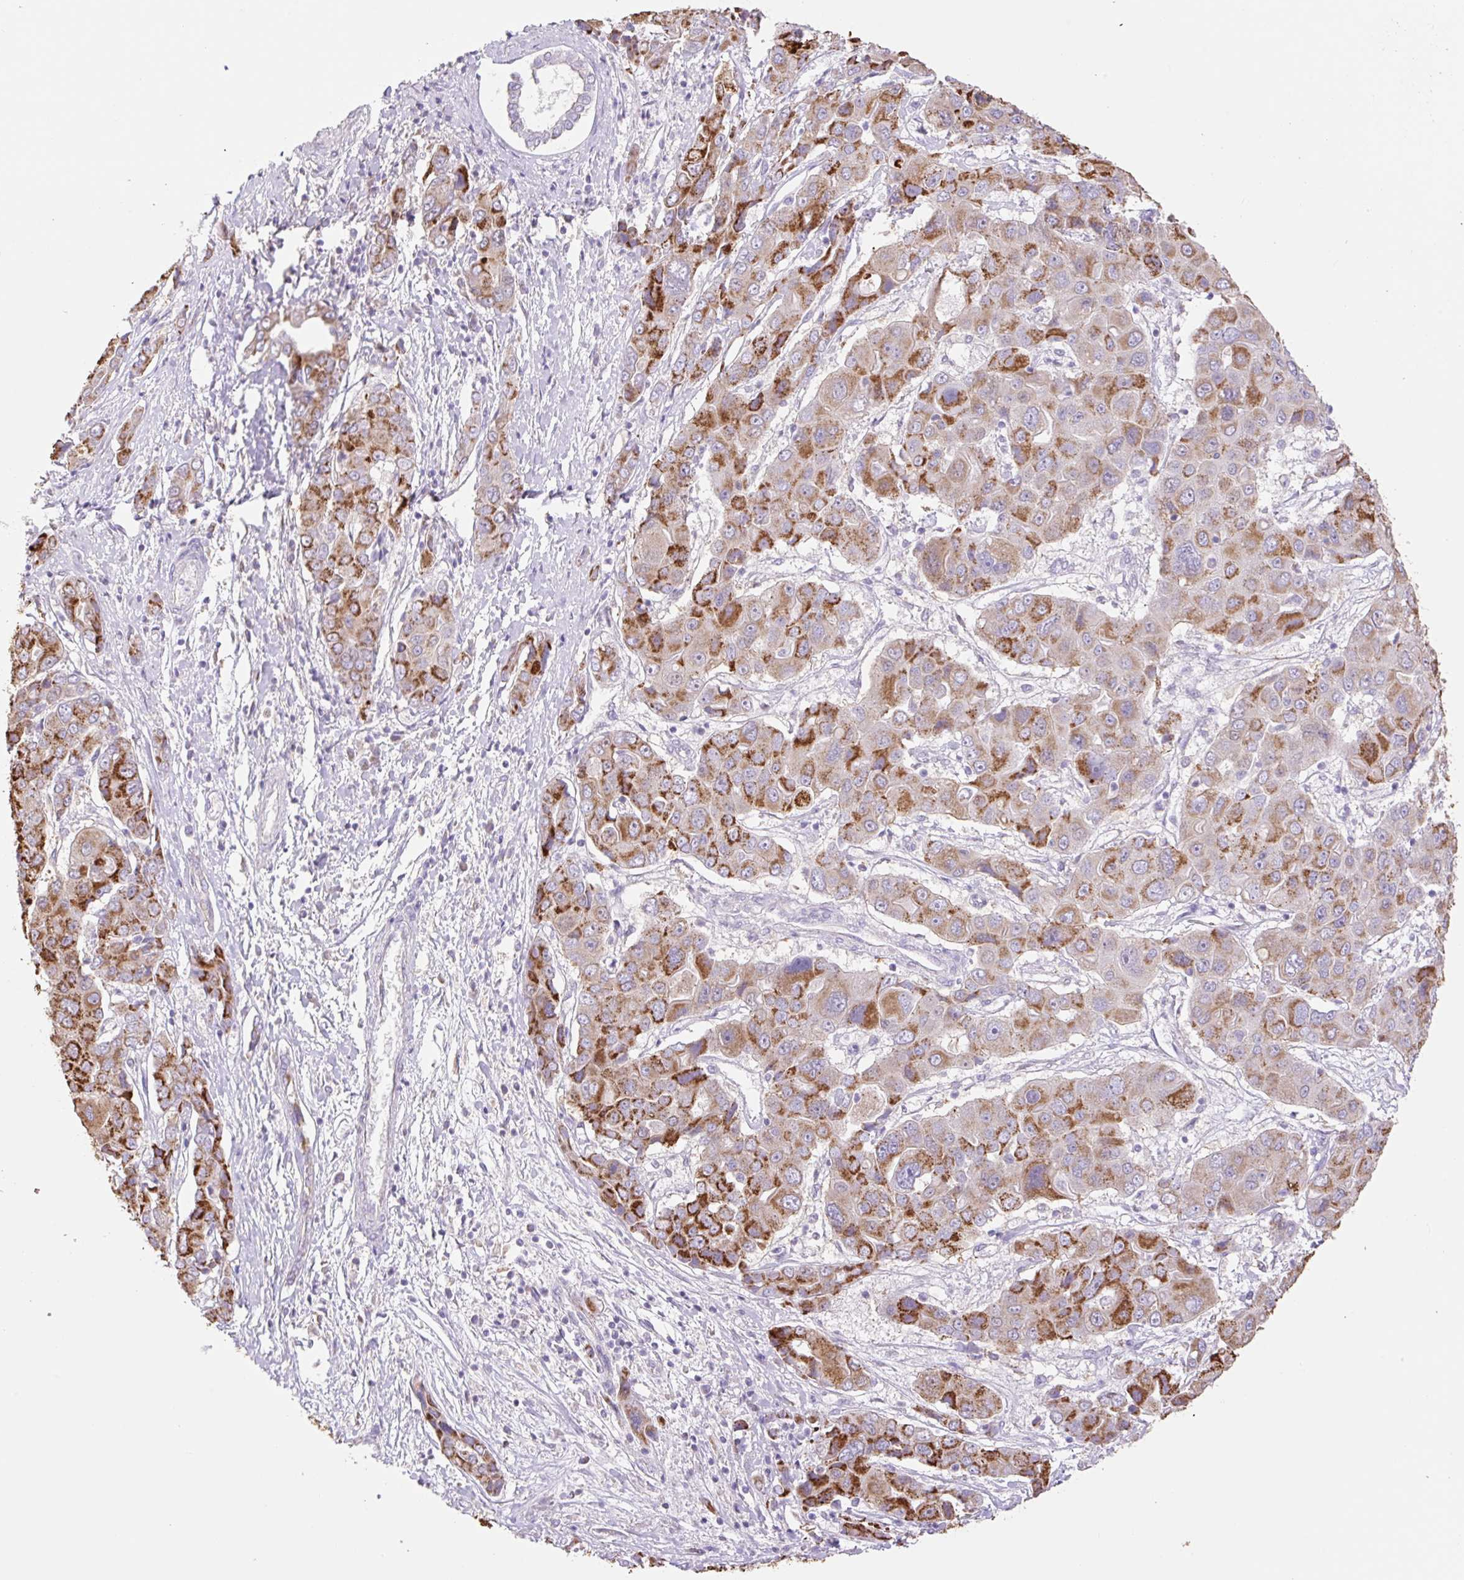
{"staining": {"intensity": "strong", "quantity": "25%-75%", "location": "cytoplasmic/membranous"}, "tissue": "liver cancer", "cell_type": "Tumor cells", "image_type": "cancer", "snomed": [{"axis": "morphology", "description": "Cholangiocarcinoma"}, {"axis": "topography", "description": "Liver"}], "caption": "An image showing strong cytoplasmic/membranous staining in approximately 25%-75% of tumor cells in liver cancer (cholangiocarcinoma), as visualized by brown immunohistochemical staining.", "gene": "COPZ2", "patient": {"sex": "male", "age": 67}}